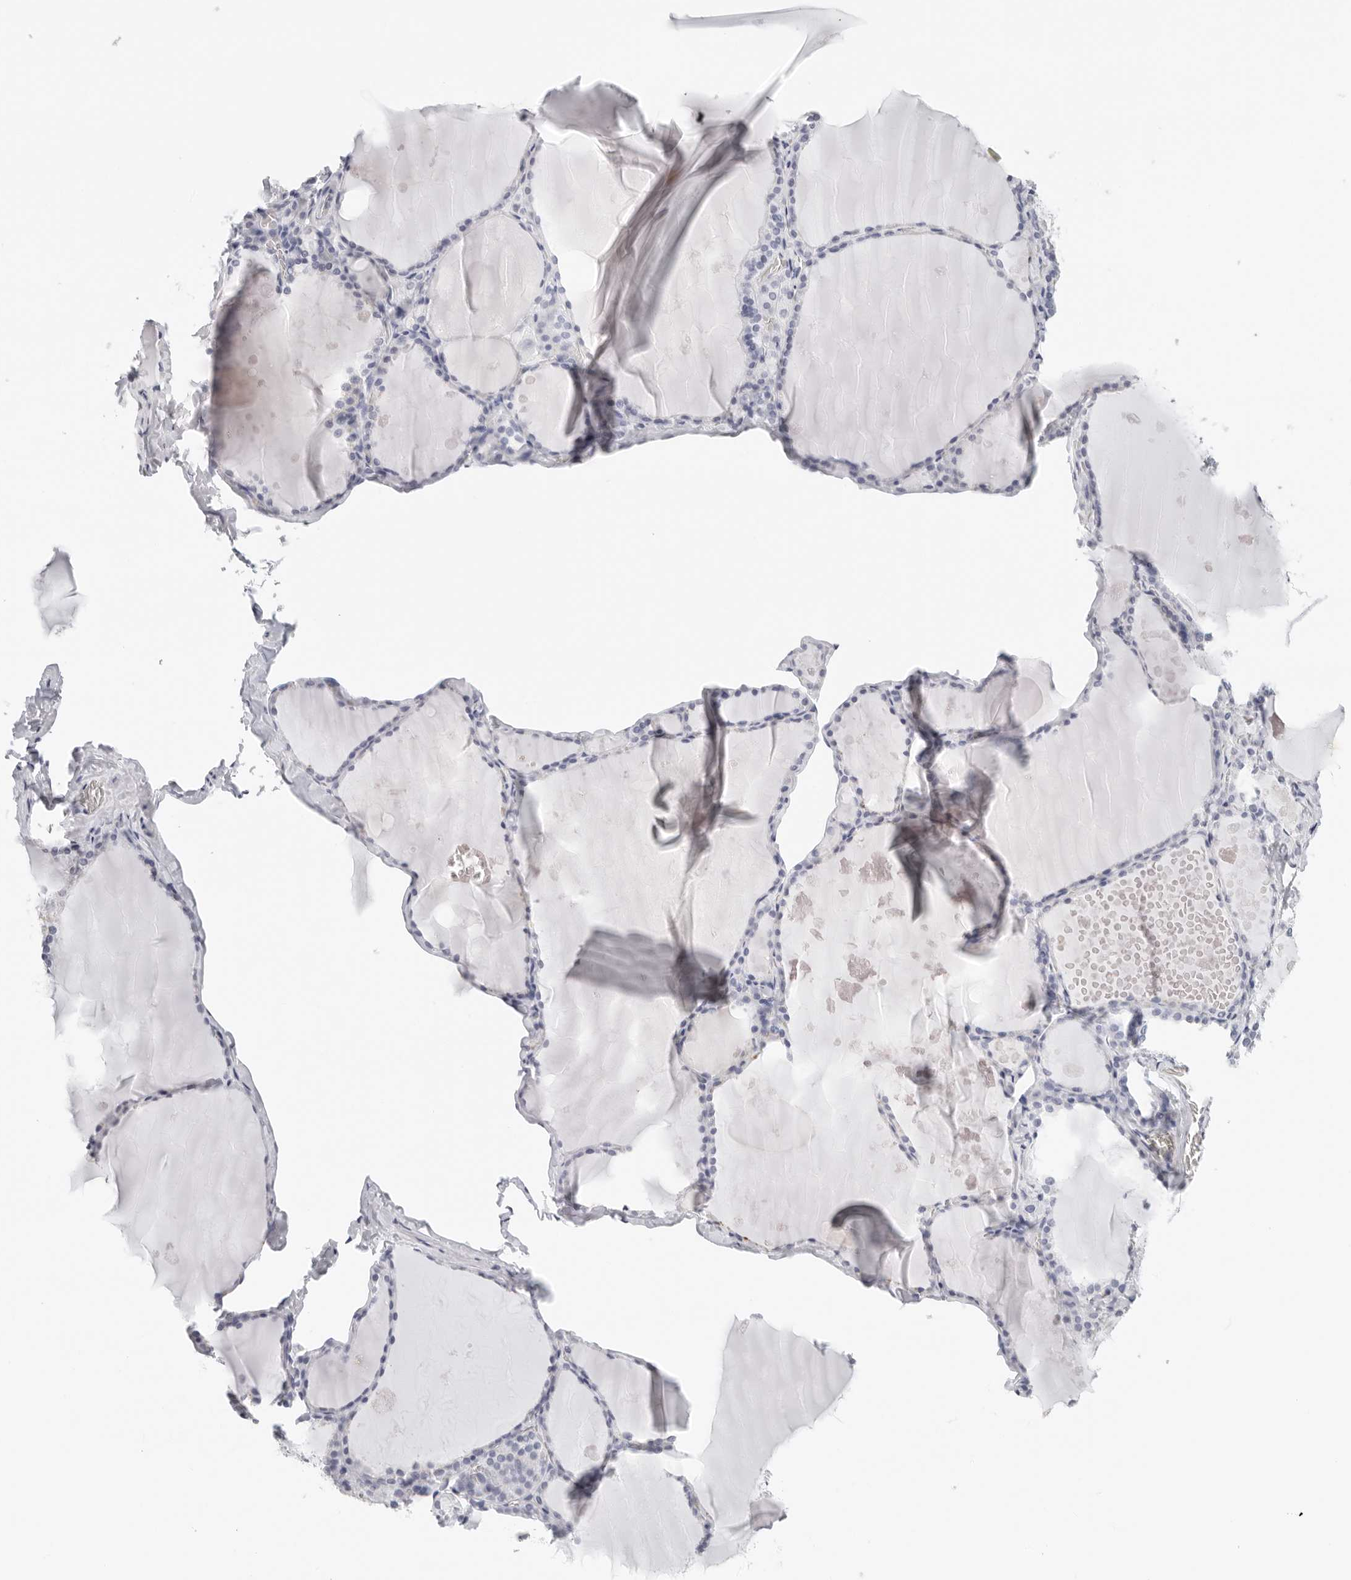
{"staining": {"intensity": "negative", "quantity": "none", "location": "none"}, "tissue": "thyroid gland", "cell_type": "Glandular cells", "image_type": "normal", "snomed": [{"axis": "morphology", "description": "Normal tissue, NOS"}, {"axis": "topography", "description": "Thyroid gland"}], "caption": "High power microscopy histopathology image of an immunohistochemistry image of benign thyroid gland, revealing no significant staining in glandular cells.", "gene": "CST1", "patient": {"sex": "male", "age": 56}}